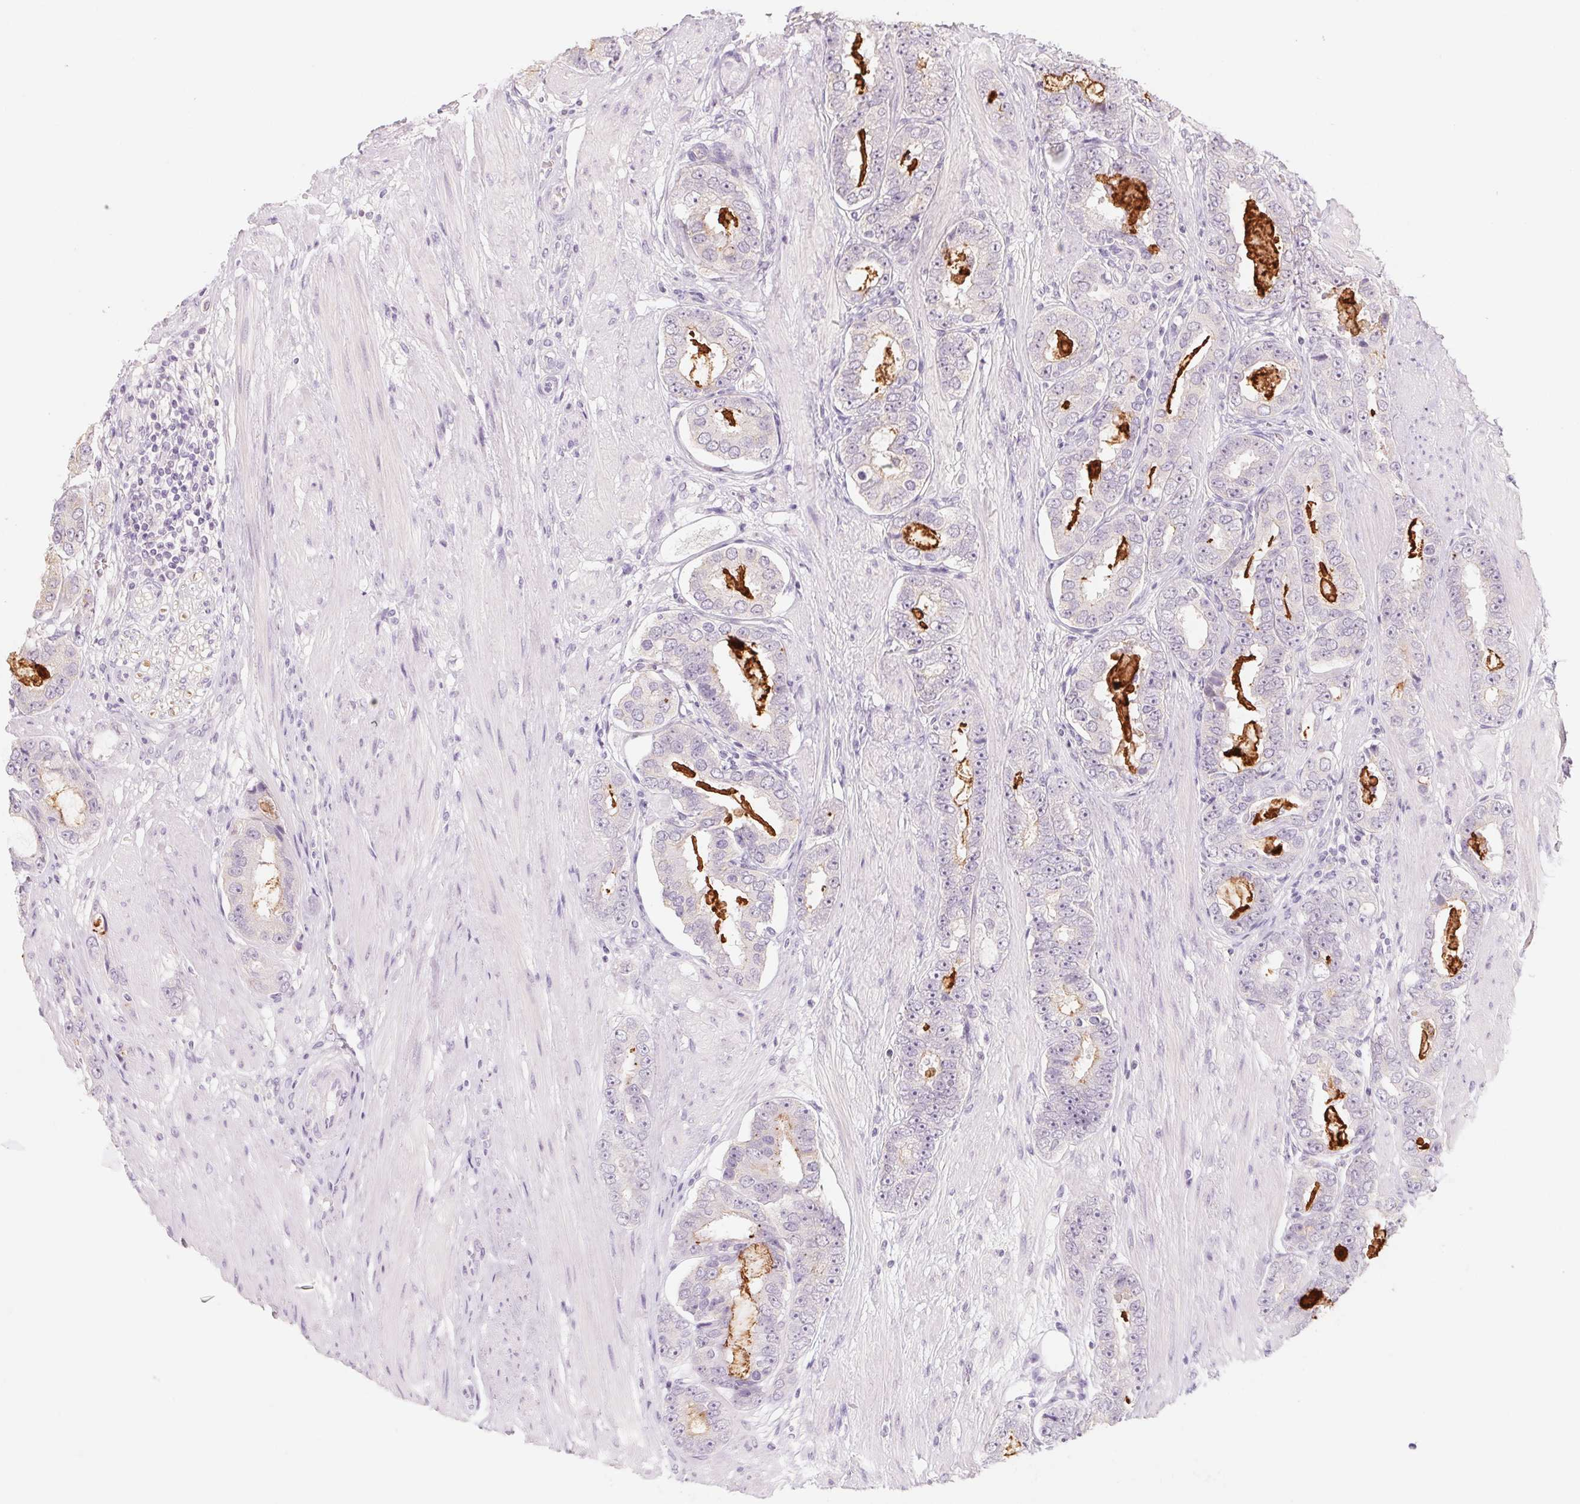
{"staining": {"intensity": "negative", "quantity": "none", "location": "none"}, "tissue": "prostate cancer", "cell_type": "Tumor cells", "image_type": "cancer", "snomed": [{"axis": "morphology", "description": "Adenocarcinoma, High grade"}, {"axis": "topography", "description": "Prostate"}], "caption": "Tumor cells show no significant protein staining in prostate cancer. (Brightfield microscopy of DAB IHC at high magnification).", "gene": "POU1F1", "patient": {"sex": "male", "age": 63}}